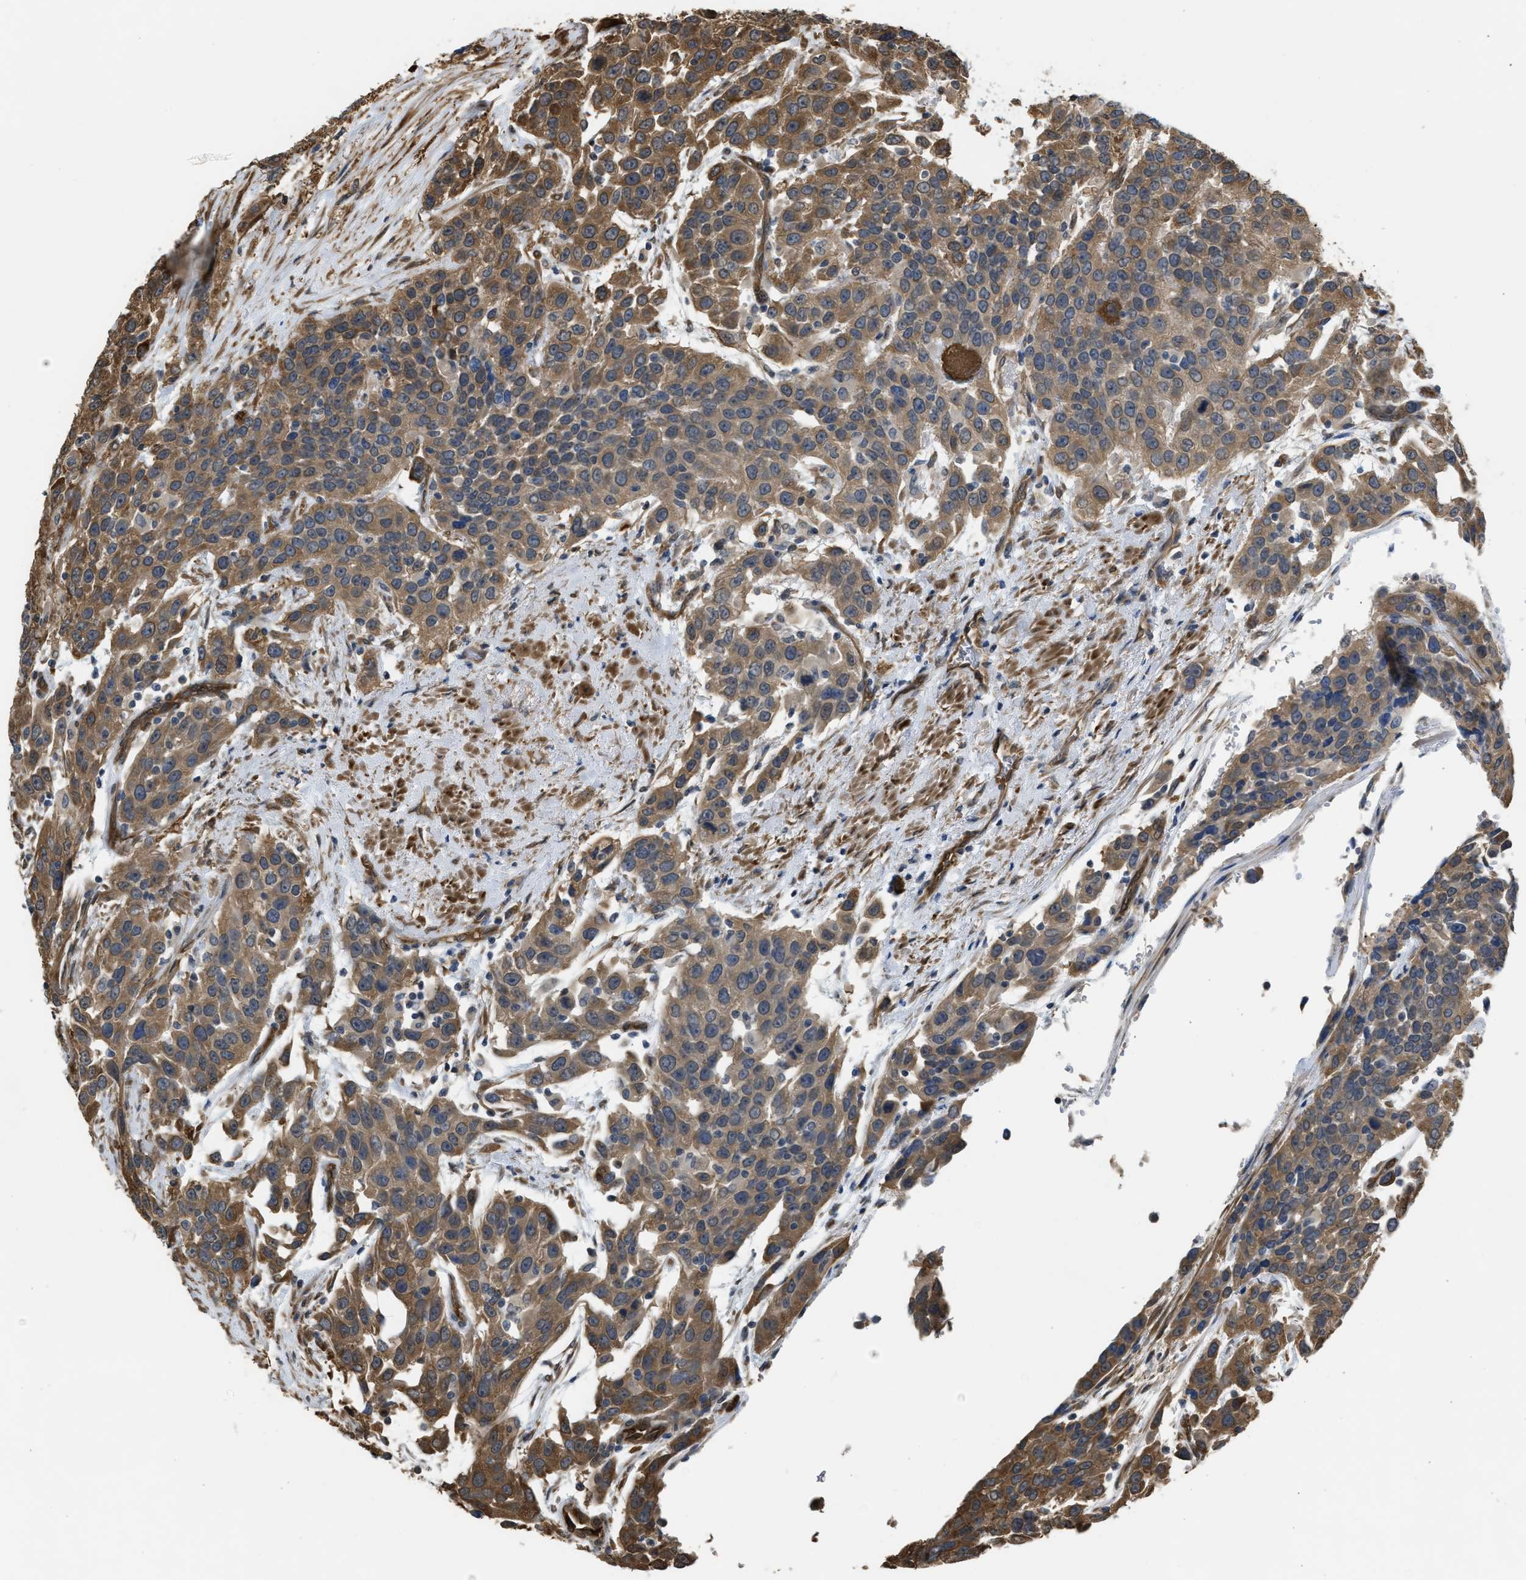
{"staining": {"intensity": "moderate", "quantity": ">75%", "location": "cytoplasmic/membranous"}, "tissue": "urothelial cancer", "cell_type": "Tumor cells", "image_type": "cancer", "snomed": [{"axis": "morphology", "description": "Urothelial carcinoma, High grade"}, {"axis": "topography", "description": "Urinary bladder"}], "caption": "An immunohistochemistry histopathology image of neoplastic tissue is shown. Protein staining in brown highlights moderate cytoplasmic/membranous positivity in urothelial cancer within tumor cells. The staining was performed using DAB, with brown indicating positive protein expression. Nuclei are stained blue with hematoxylin.", "gene": "BAG3", "patient": {"sex": "female", "age": 80}}